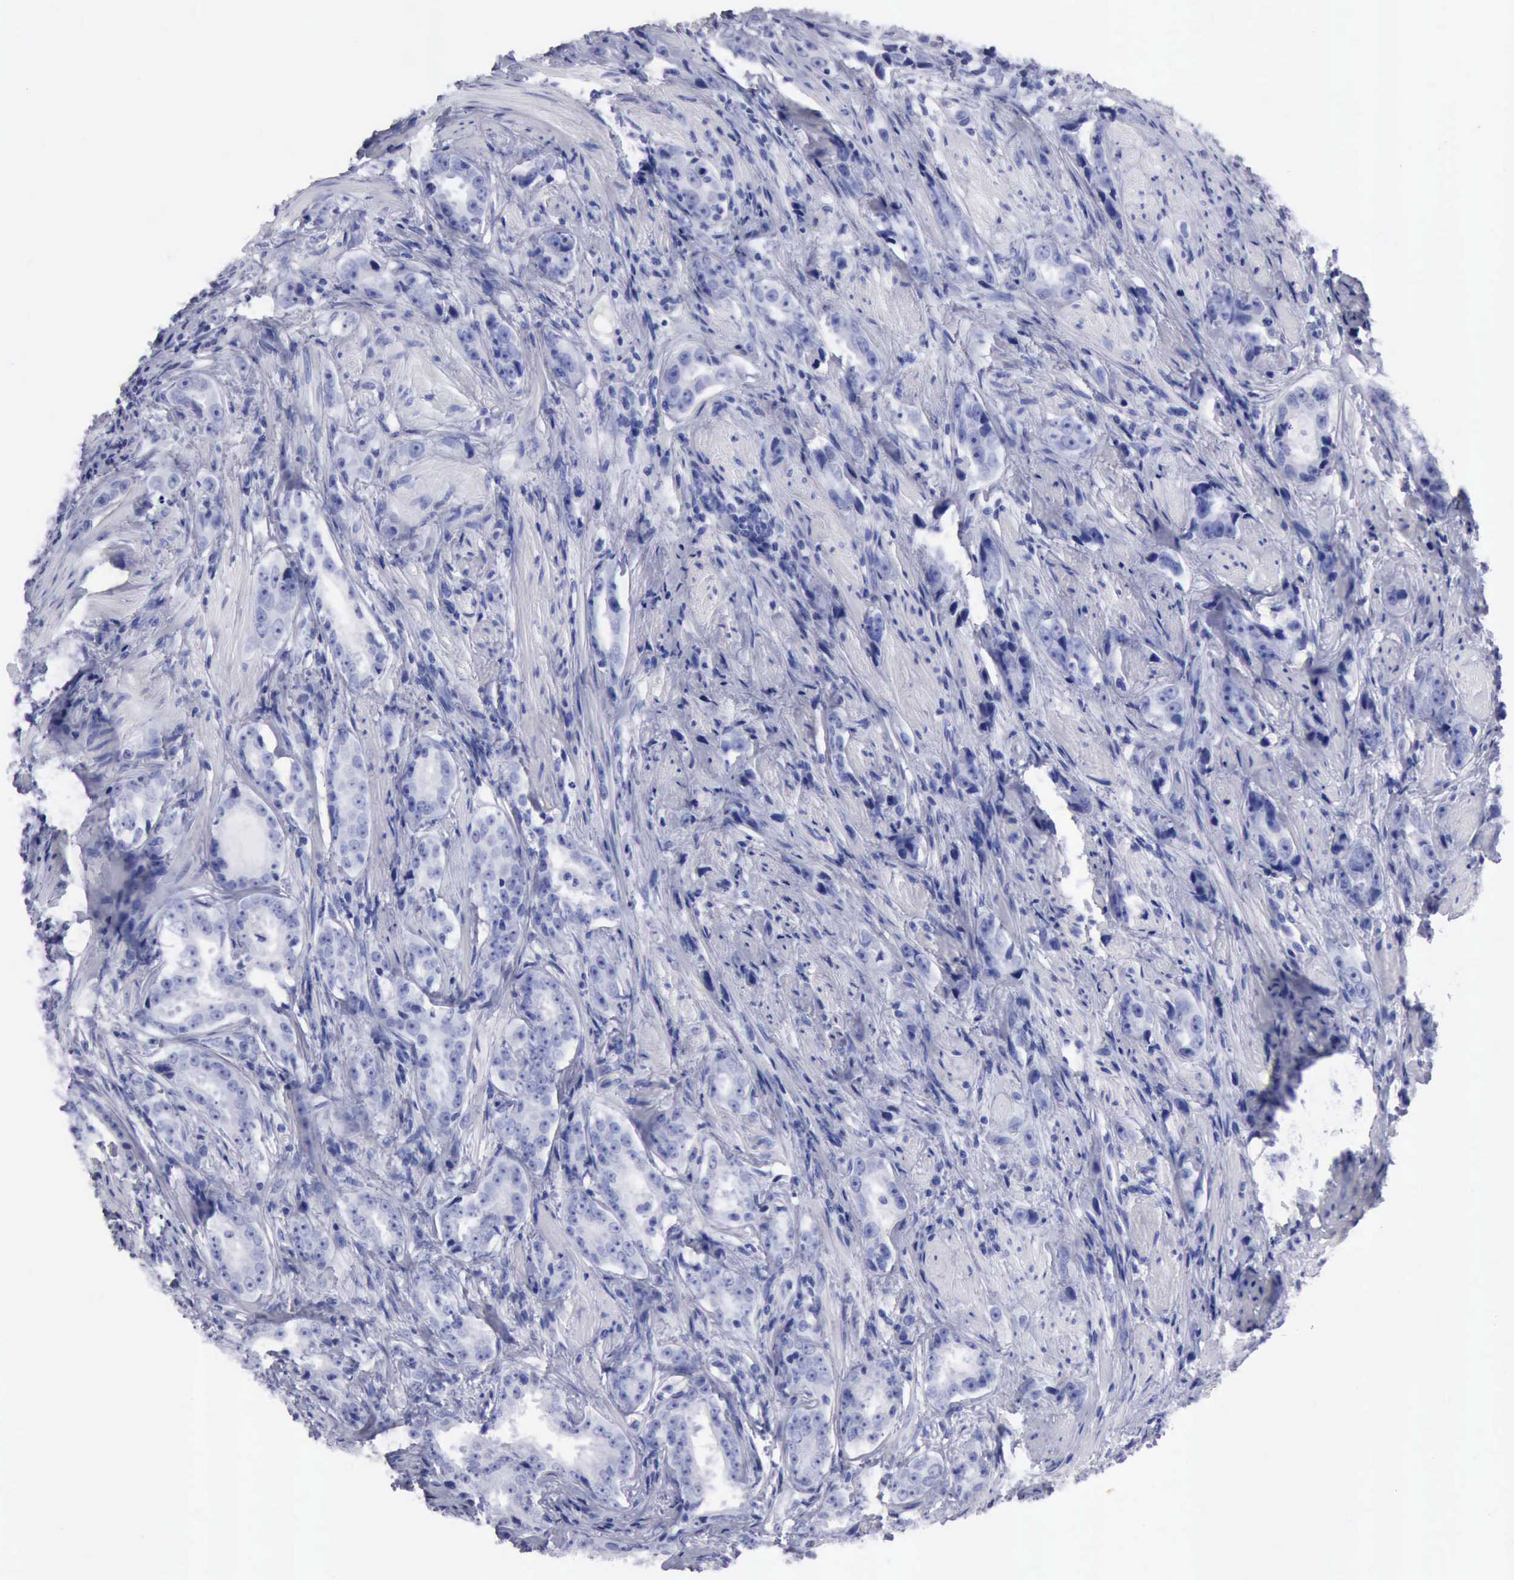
{"staining": {"intensity": "negative", "quantity": "none", "location": "none"}, "tissue": "prostate cancer", "cell_type": "Tumor cells", "image_type": "cancer", "snomed": [{"axis": "morphology", "description": "Adenocarcinoma, Medium grade"}, {"axis": "topography", "description": "Prostate"}], "caption": "Photomicrograph shows no significant protein expression in tumor cells of prostate cancer (medium-grade adenocarcinoma).", "gene": "CYP19A1", "patient": {"sex": "male", "age": 53}}